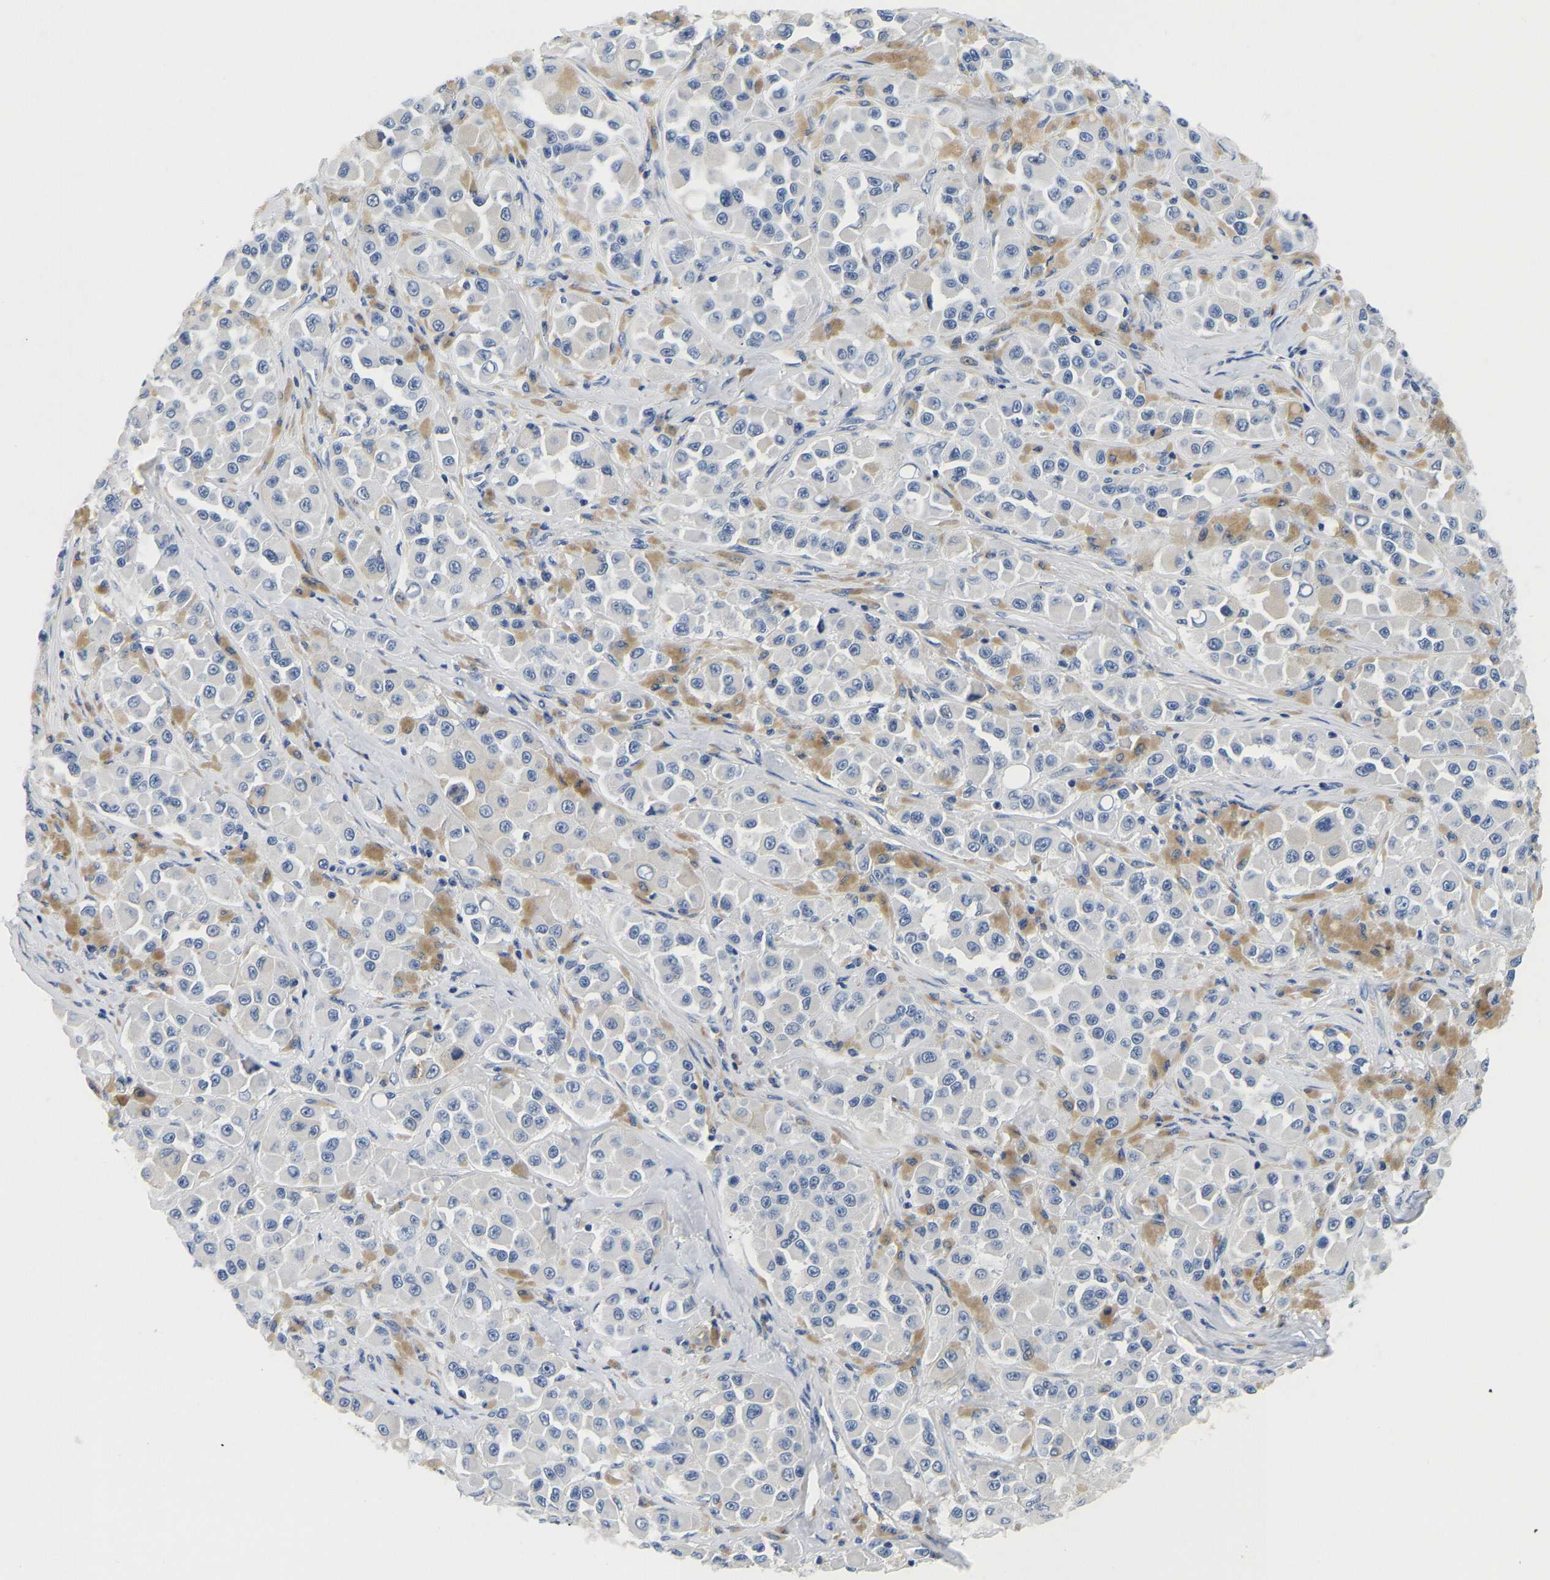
{"staining": {"intensity": "negative", "quantity": "none", "location": "none"}, "tissue": "melanoma", "cell_type": "Tumor cells", "image_type": "cancer", "snomed": [{"axis": "morphology", "description": "Malignant melanoma, NOS"}, {"axis": "topography", "description": "Skin"}], "caption": "Immunohistochemistry image of human malignant melanoma stained for a protein (brown), which demonstrates no staining in tumor cells.", "gene": "PCK2", "patient": {"sex": "male", "age": 84}}